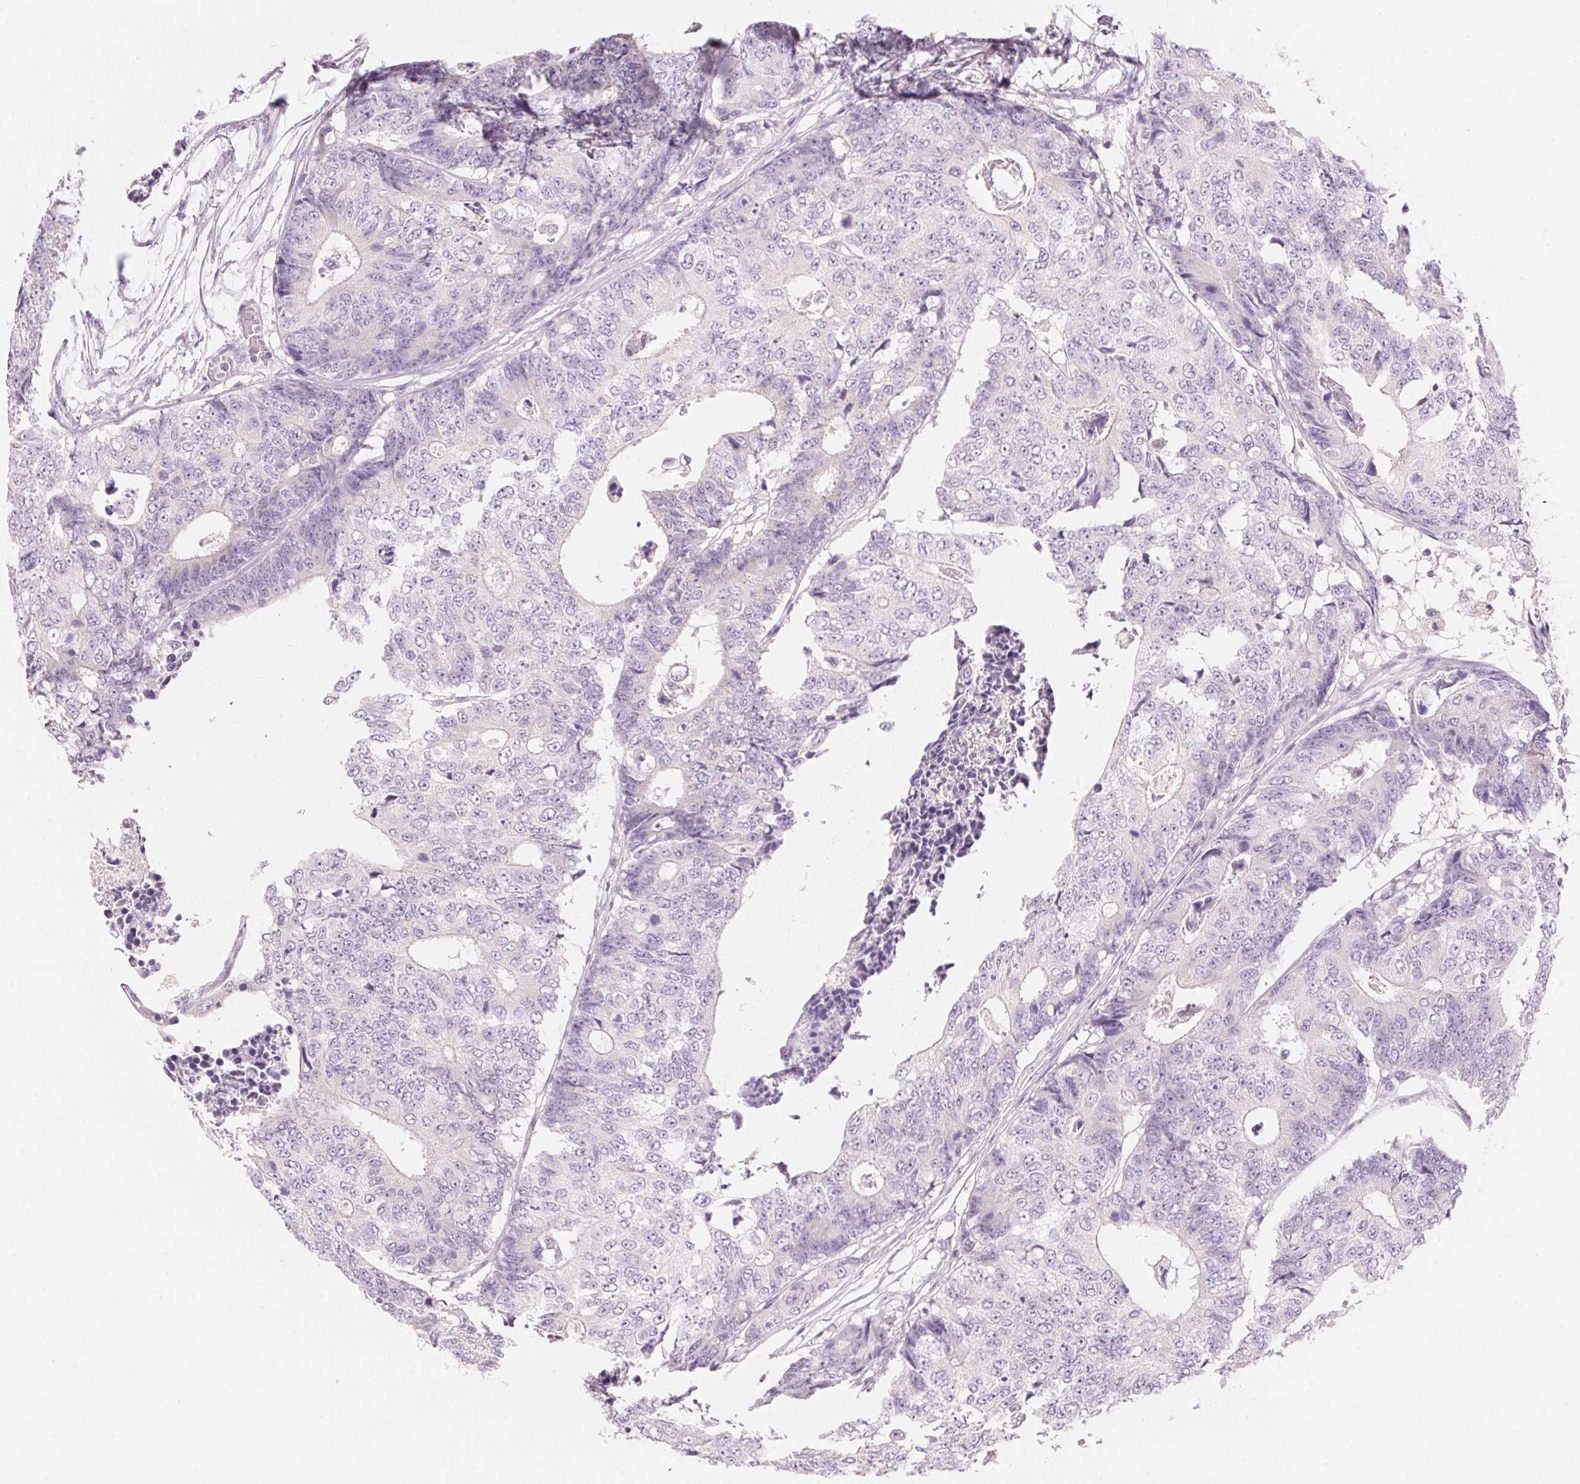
{"staining": {"intensity": "negative", "quantity": "none", "location": "none"}, "tissue": "colorectal cancer", "cell_type": "Tumor cells", "image_type": "cancer", "snomed": [{"axis": "morphology", "description": "Adenocarcinoma, NOS"}, {"axis": "topography", "description": "Colon"}], "caption": "IHC micrograph of neoplastic tissue: human colorectal adenocarcinoma stained with DAB (3,3'-diaminobenzidine) demonstrates no significant protein staining in tumor cells. The staining was performed using DAB (3,3'-diaminobenzidine) to visualize the protein expression in brown, while the nuclei were stained in blue with hematoxylin (Magnification: 20x).", "gene": "CYP11B1", "patient": {"sex": "female", "age": 48}}